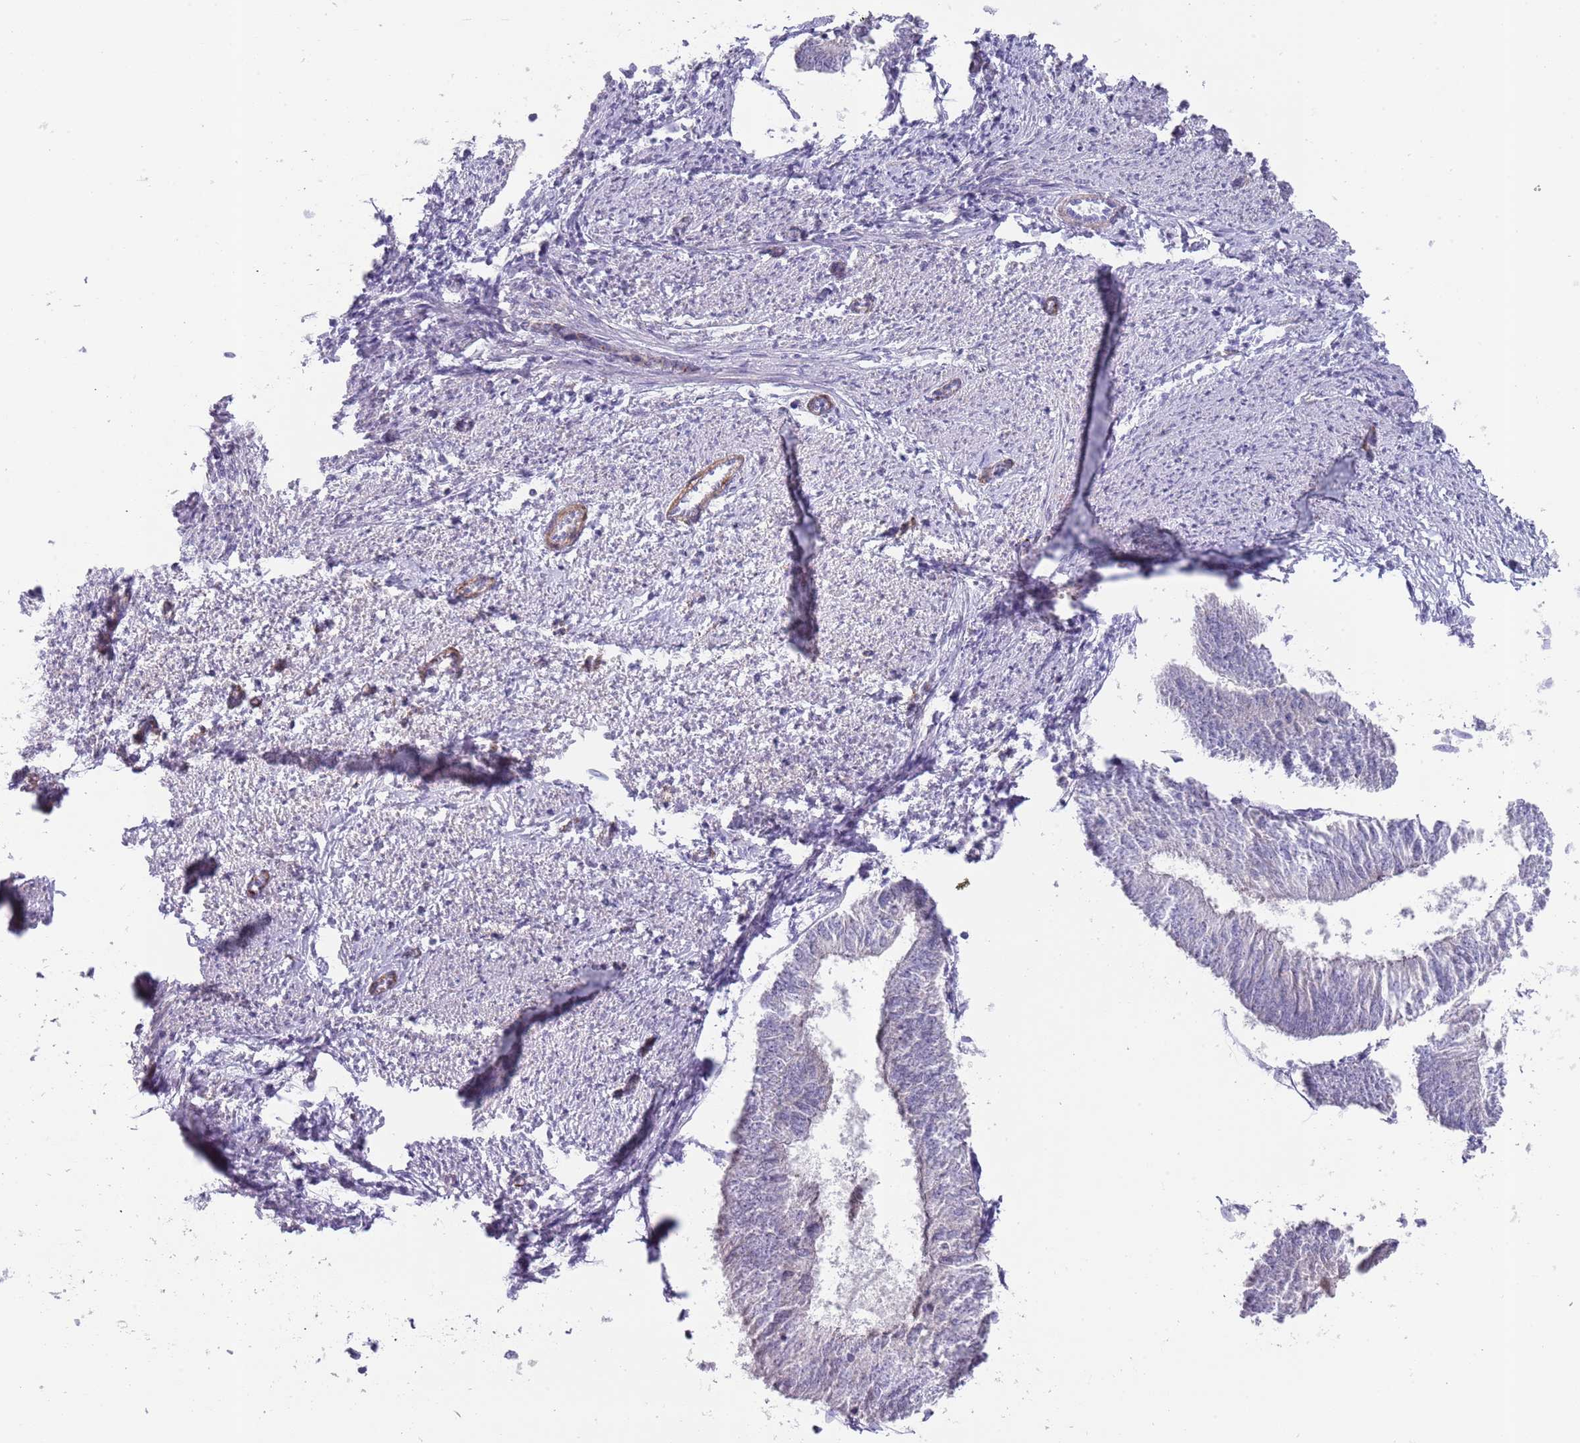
{"staining": {"intensity": "negative", "quantity": "none", "location": "none"}, "tissue": "endometrial cancer", "cell_type": "Tumor cells", "image_type": "cancer", "snomed": [{"axis": "morphology", "description": "Adenocarcinoma, NOS"}, {"axis": "topography", "description": "Endometrium"}], "caption": "This is an immunohistochemistry image of endometrial adenocarcinoma. There is no expression in tumor cells.", "gene": "PRAC1", "patient": {"sex": "female", "age": 58}}